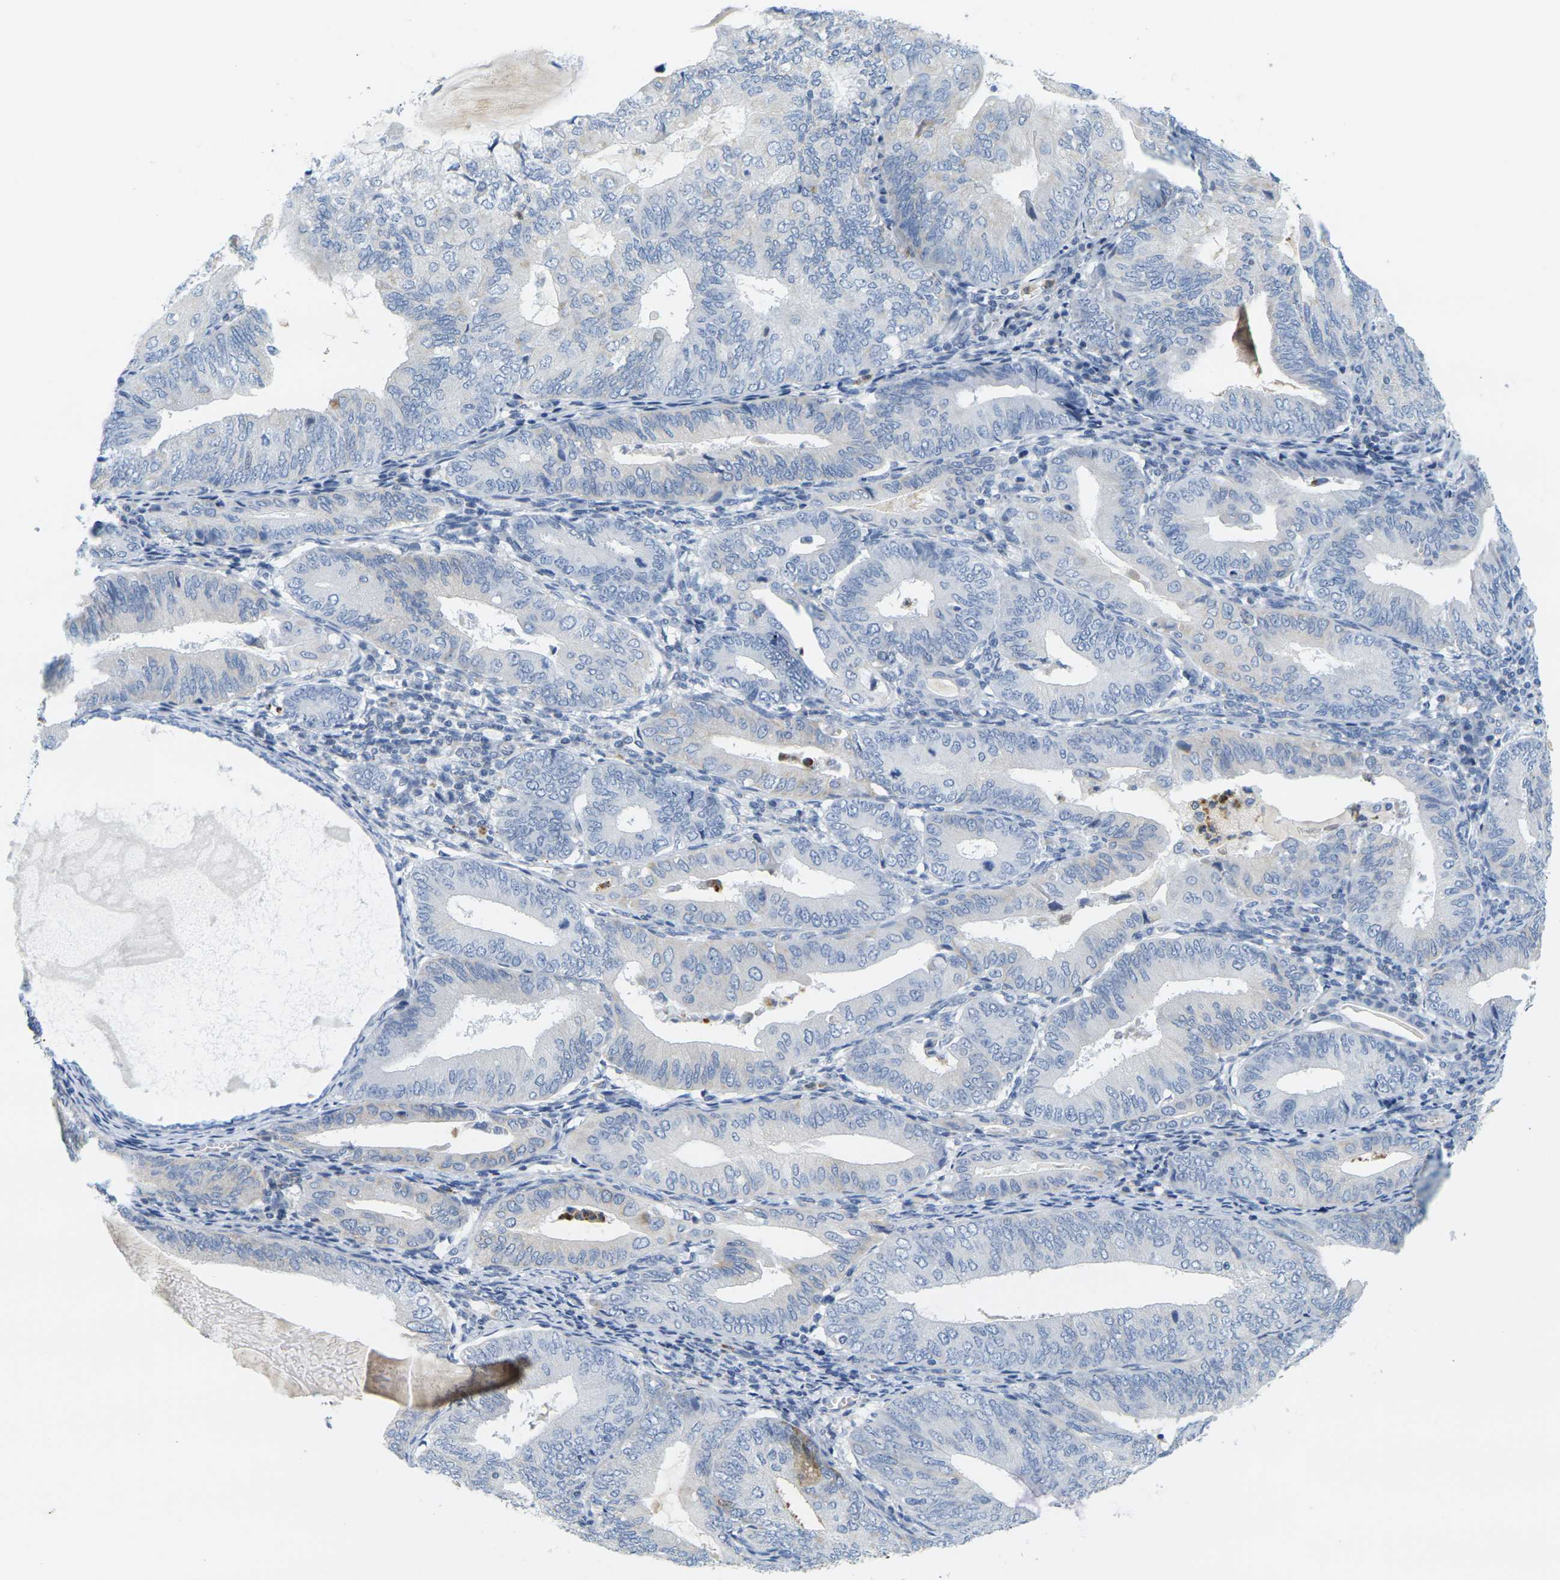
{"staining": {"intensity": "negative", "quantity": "none", "location": "none"}, "tissue": "endometrial cancer", "cell_type": "Tumor cells", "image_type": "cancer", "snomed": [{"axis": "morphology", "description": "Adenocarcinoma, NOS"}, {"axis": "topography", "description": "Endometrium"}], "caption": "IHC image of adenocarcinoma (endometrial) stained for a protein (brown), which displays no expression in tumor cells.", "gene": "KLK5", "patient": {"sex": "female", "age": 81}}